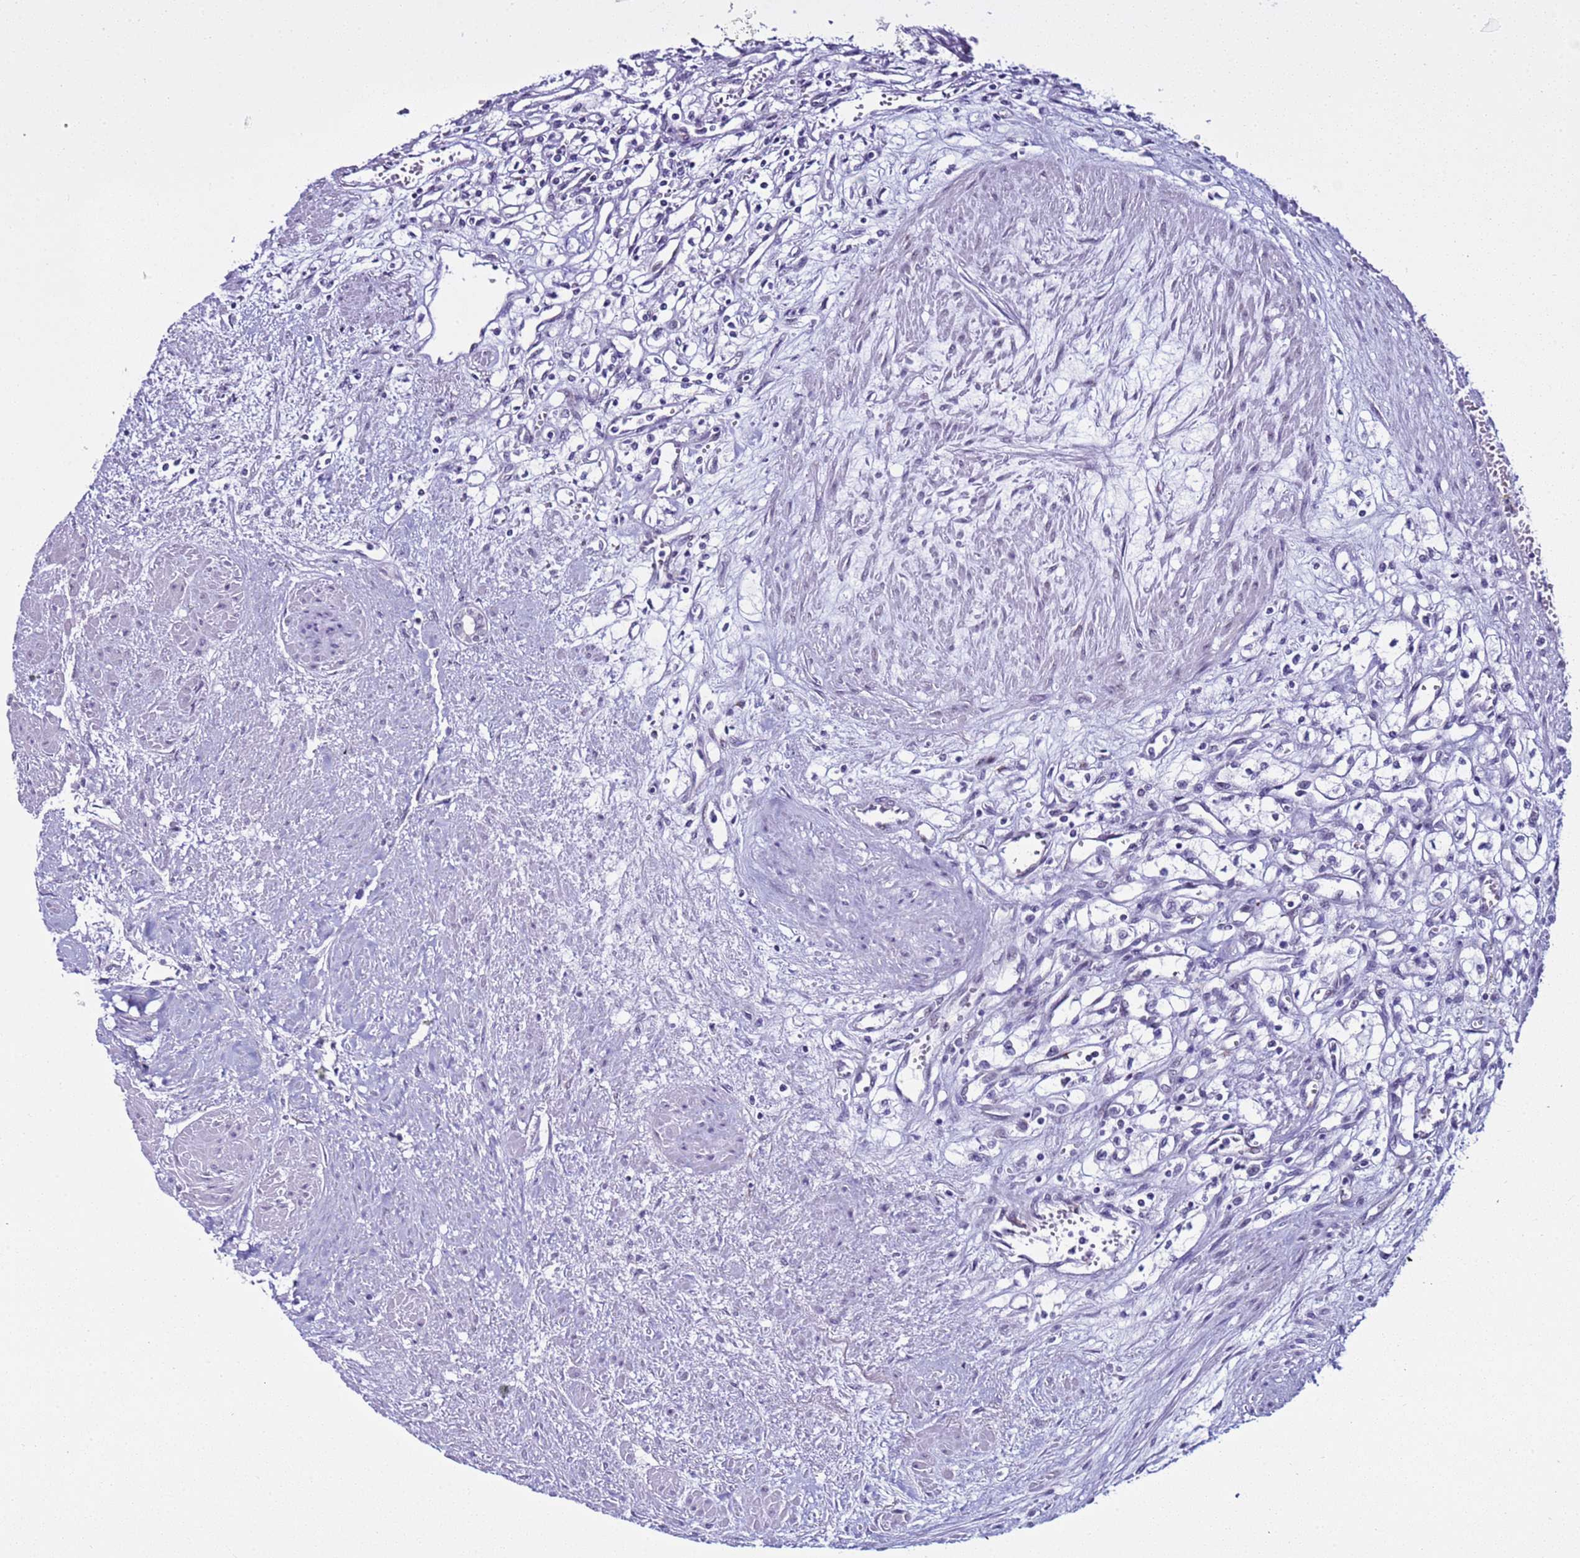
{"staining": {"intensity": "negative", "quantity": "none", "location": "none"}, "tissue": "renal cancer", "cell_type": "Tumor cells", "image_type": "cancer", "snomed": [{"axis": "morphology", "description": "Adenocarcinoma, NOS"}, {"axis": "topography", "description": "Kidney"}], "caption": "An image of human renal cancer (adenocarcinoma) is negative for staining in tumor cells.", "gene": "LRRC10B", "patient": {"sex": "male", "age": 59}}